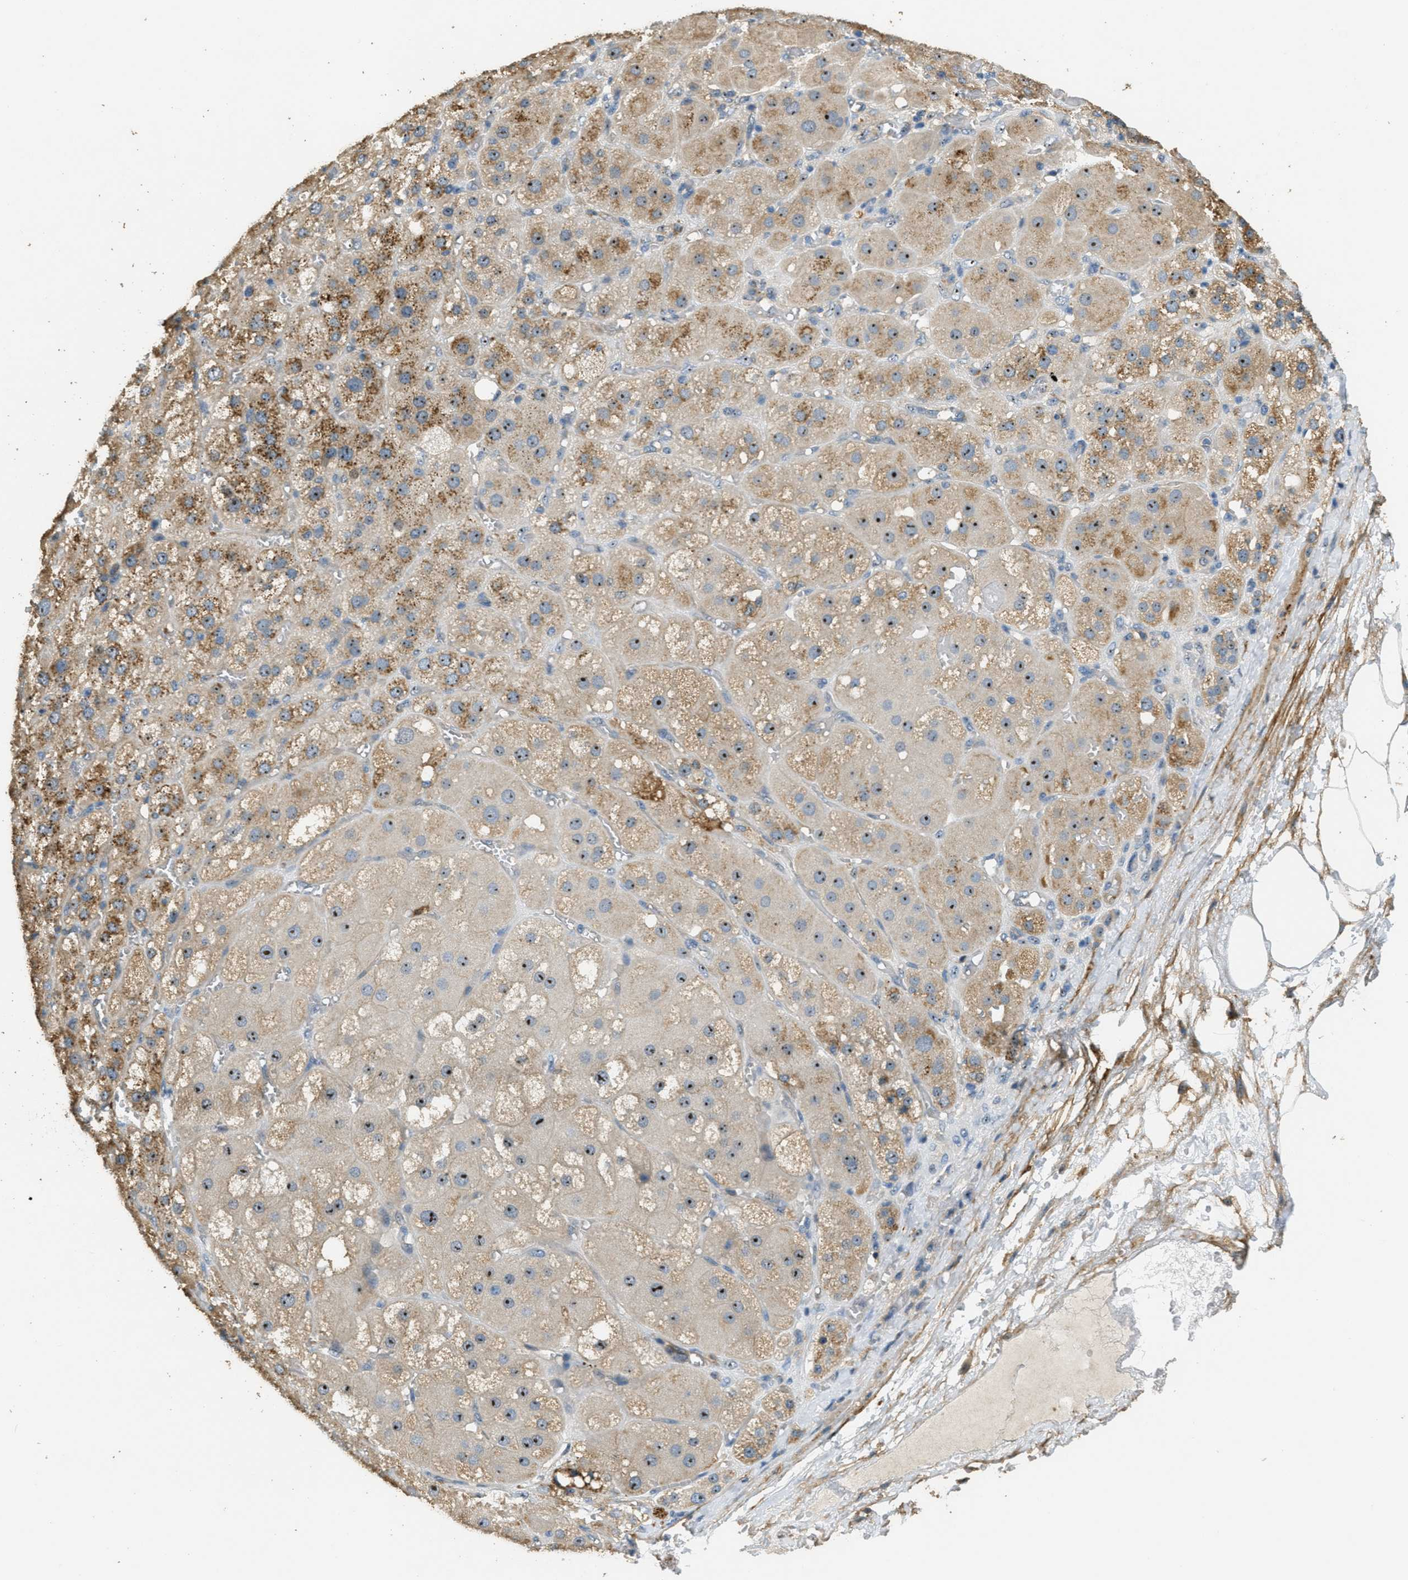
{"staining": {"intensity": "moderate", "quantity": ">75%", "location": "cytoplasmic/membranous,nuclear"}, "tissue": "adrenal gland", "cell_type": "Glandular cells", "image_type": "normal", "snomed": [{"axis": "morphology", "description": "Normal tissue, NOS"}, {"axis": "topography", "description": "Adrenal gland"}], "caption": "Approximately >75% of glandular cells in unremarkable human adrenal gland show moderate cytoplasmic/membranous,nuclear protein expression as visualized by brown immunohistochemical staining.", "gene": "OSMR", "patient": {"sex": "female", "age": 47}}